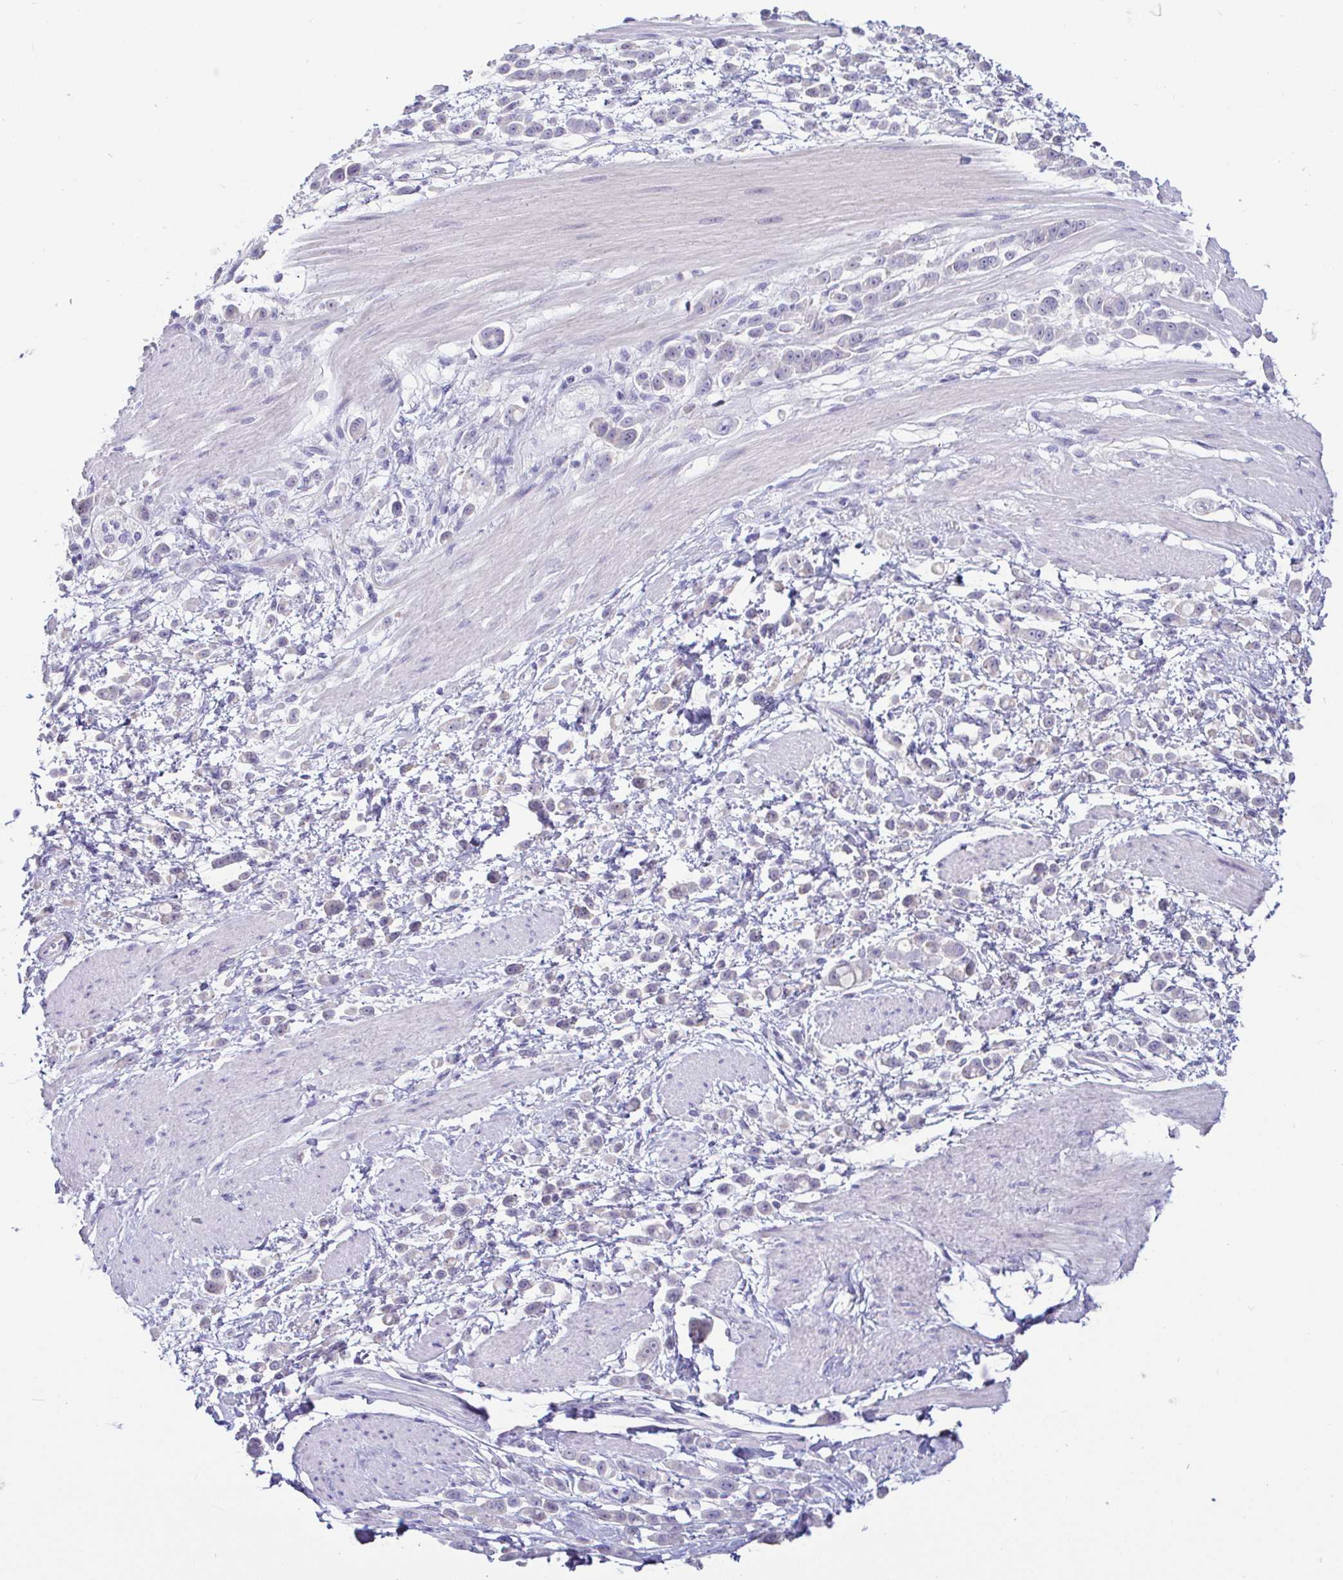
{"staining": {"intensity": "negative", "quantity": "none", "location": "none"}, "tissue": "pancreatic cancer", "cell_type": "Tumor cells", "image_type": "cancer", "snomed": [{"axis": "morphology", "description": "Normal tissue, NOS"}, {"axis": "morphology", "description": "Adenocarcinoma, NOS"}, {"axis": "topography", "description": "Pancreas"}], "caption": "Immunohistochemistry (IHC) micrograph of human pancreatic cancer (adenocarcinoma) stained for a protein (brown), which displays no expression in tumor cells. (Immunohistochemistry, brightfield microscopy, high magnification).", "gene": "SAA4", "patient": {"sex": "female", "age": 64}}